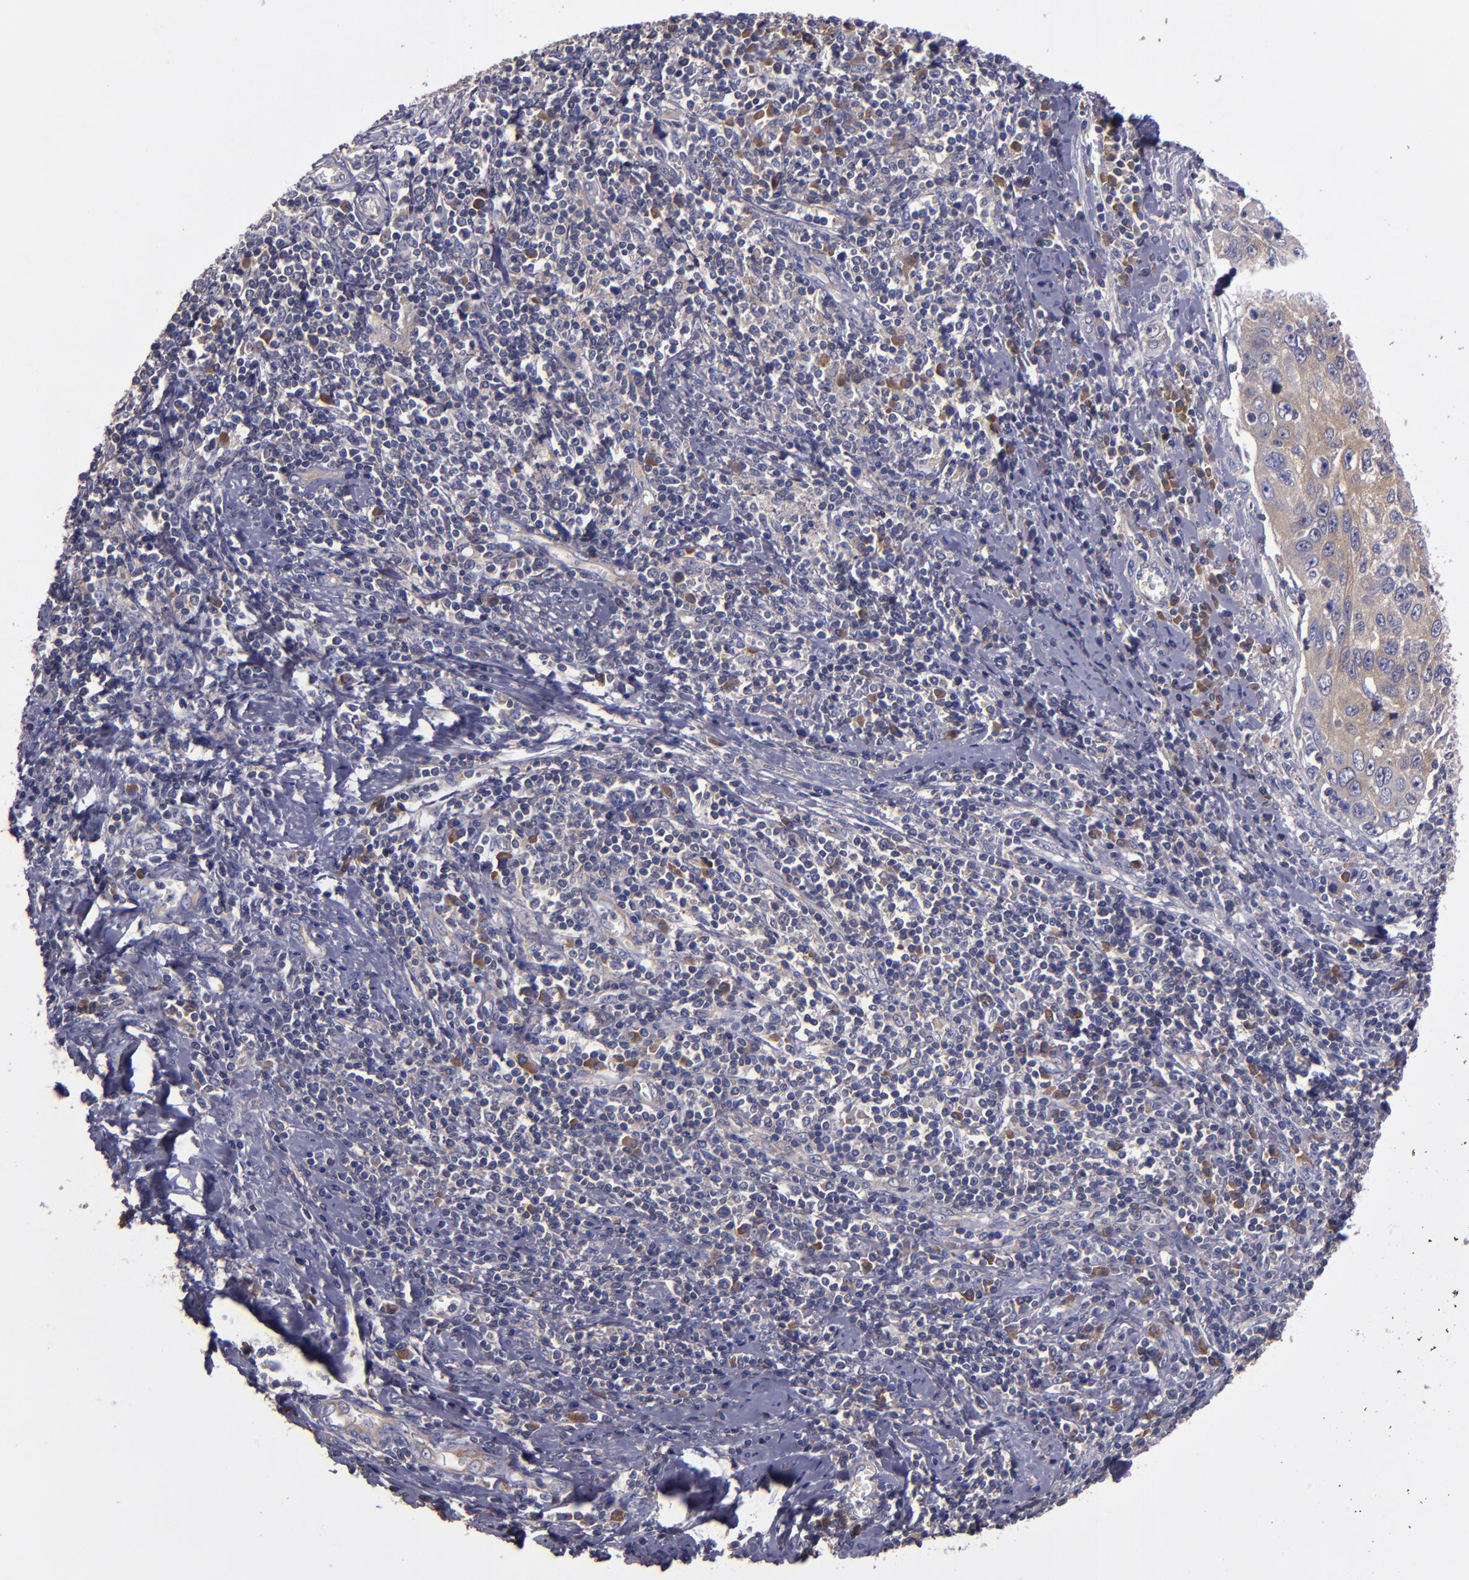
{"staining": {"intensity": "weak", "quantity": ">75%", "location": "cytoplasmic/membranous"}, "tissue": "cervical cancer", "cell_type": "Tumor cells", "image_type": "cancer", "snomed": [{"axis": "morphology", "description": "Squamous cell carcinoma, NOS"}, {"axis": "topography", "description": "Cervix"}], "caption": "This image demonstrates immunohistochemistry staining of human cervical cancer, with low weak cytoplasmic/membranous staining in about >75% of tumor cells.", "gene": "CARS1", "patient": {"sex": "female", "age": 53}}